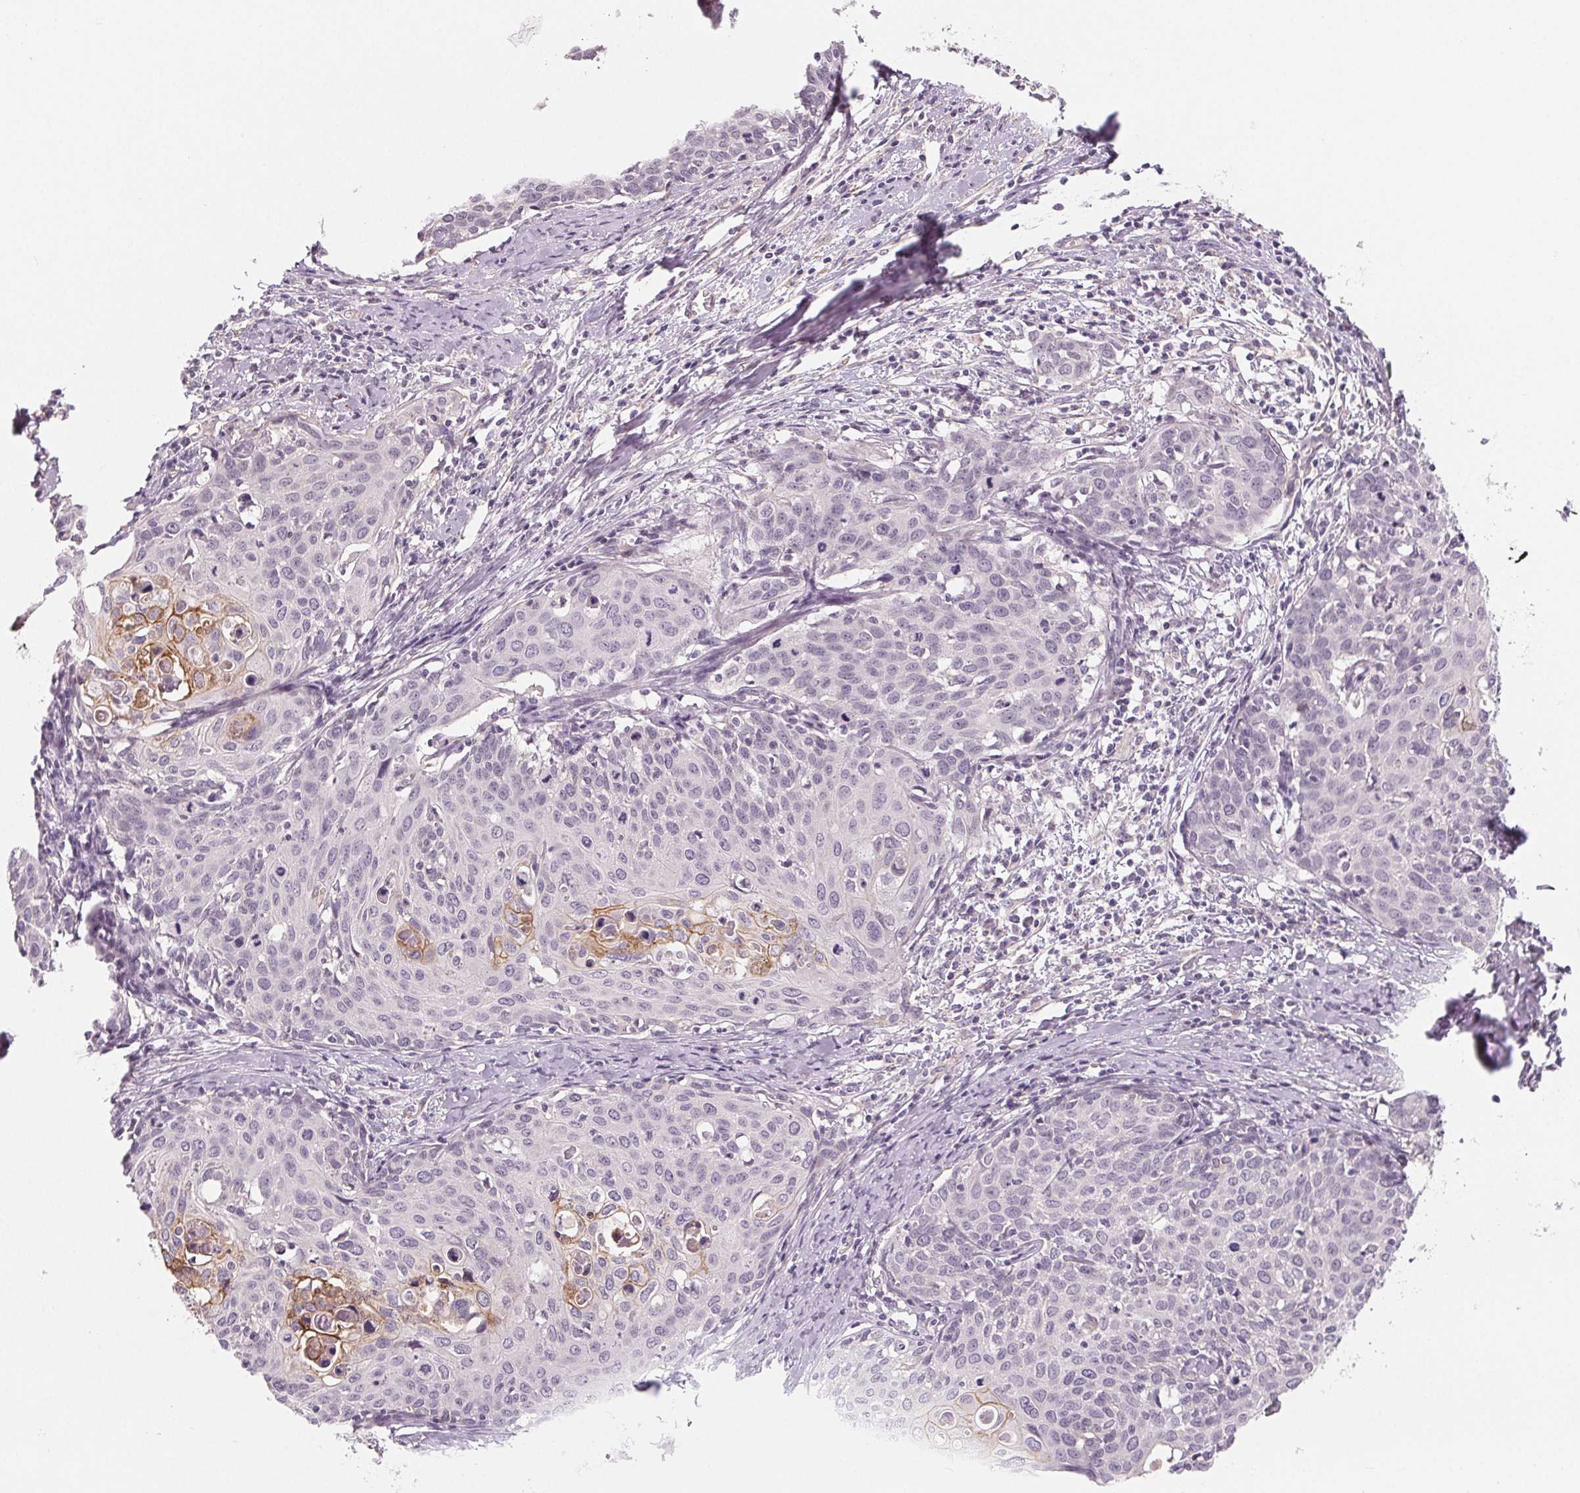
{"staining": {"intensity": "moderate", "quantity": "<25%", "location": "cytoplasmic/membranous"}, "tissue": "cervical cancer", "cell_type": "Tumor cells", "image_type": "cancer", "snomed": [{"axis": "morphology", "description": "Squamous cell carcinoma, NOS"}, {"axis": "topography", "description": "Cervix"}], "caption": "Squamous cell carcinoma (cervical) stained with a protein marker demonstrates moderate staining in tumor cells.", "gene": "CFC1", "patient": {"sex": "female", "age": 62}}